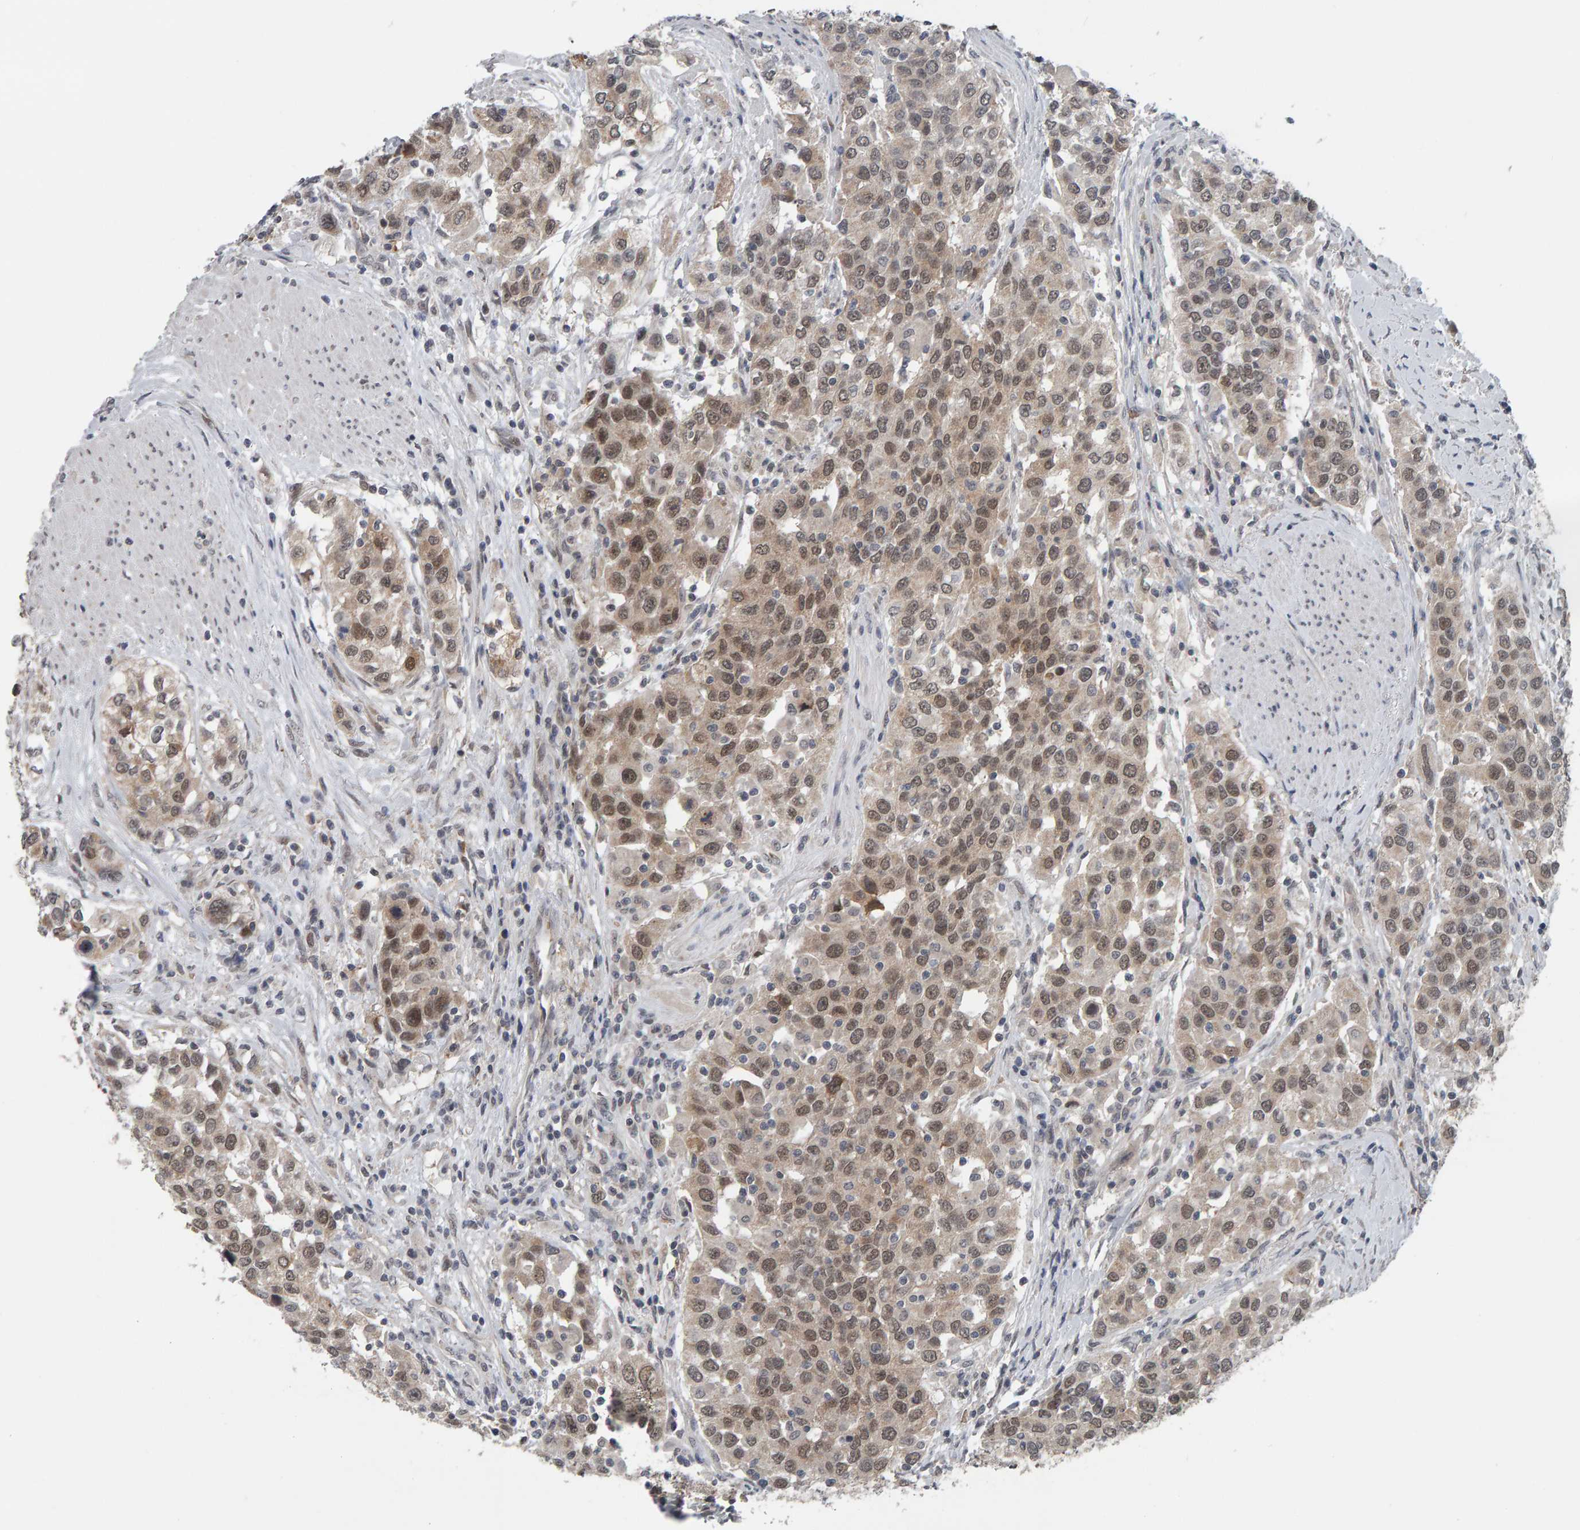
{"staining": {"intensity": "weak", "quantity": ">75%", "location": "cytoplasmic/membranous,nuclear"}, "tissue": "urothelial cancer", "cell_type": "Tumor cells", "image_type": "cancer", "snomed": [{"axis": "morphology", "description": "Urothelial carcinoma, High grade"}, {"axis": "topography", "description": "Urinary bladder"}], "caption": "Immunohistochemical staining of urothelial cancer demonstrates low levels of weak cytoplasmic/membranous and nuclear positivity in about >75% of tumor cells.", "gene": "COASY", "patient": {"sex": "female", "age": 80}}